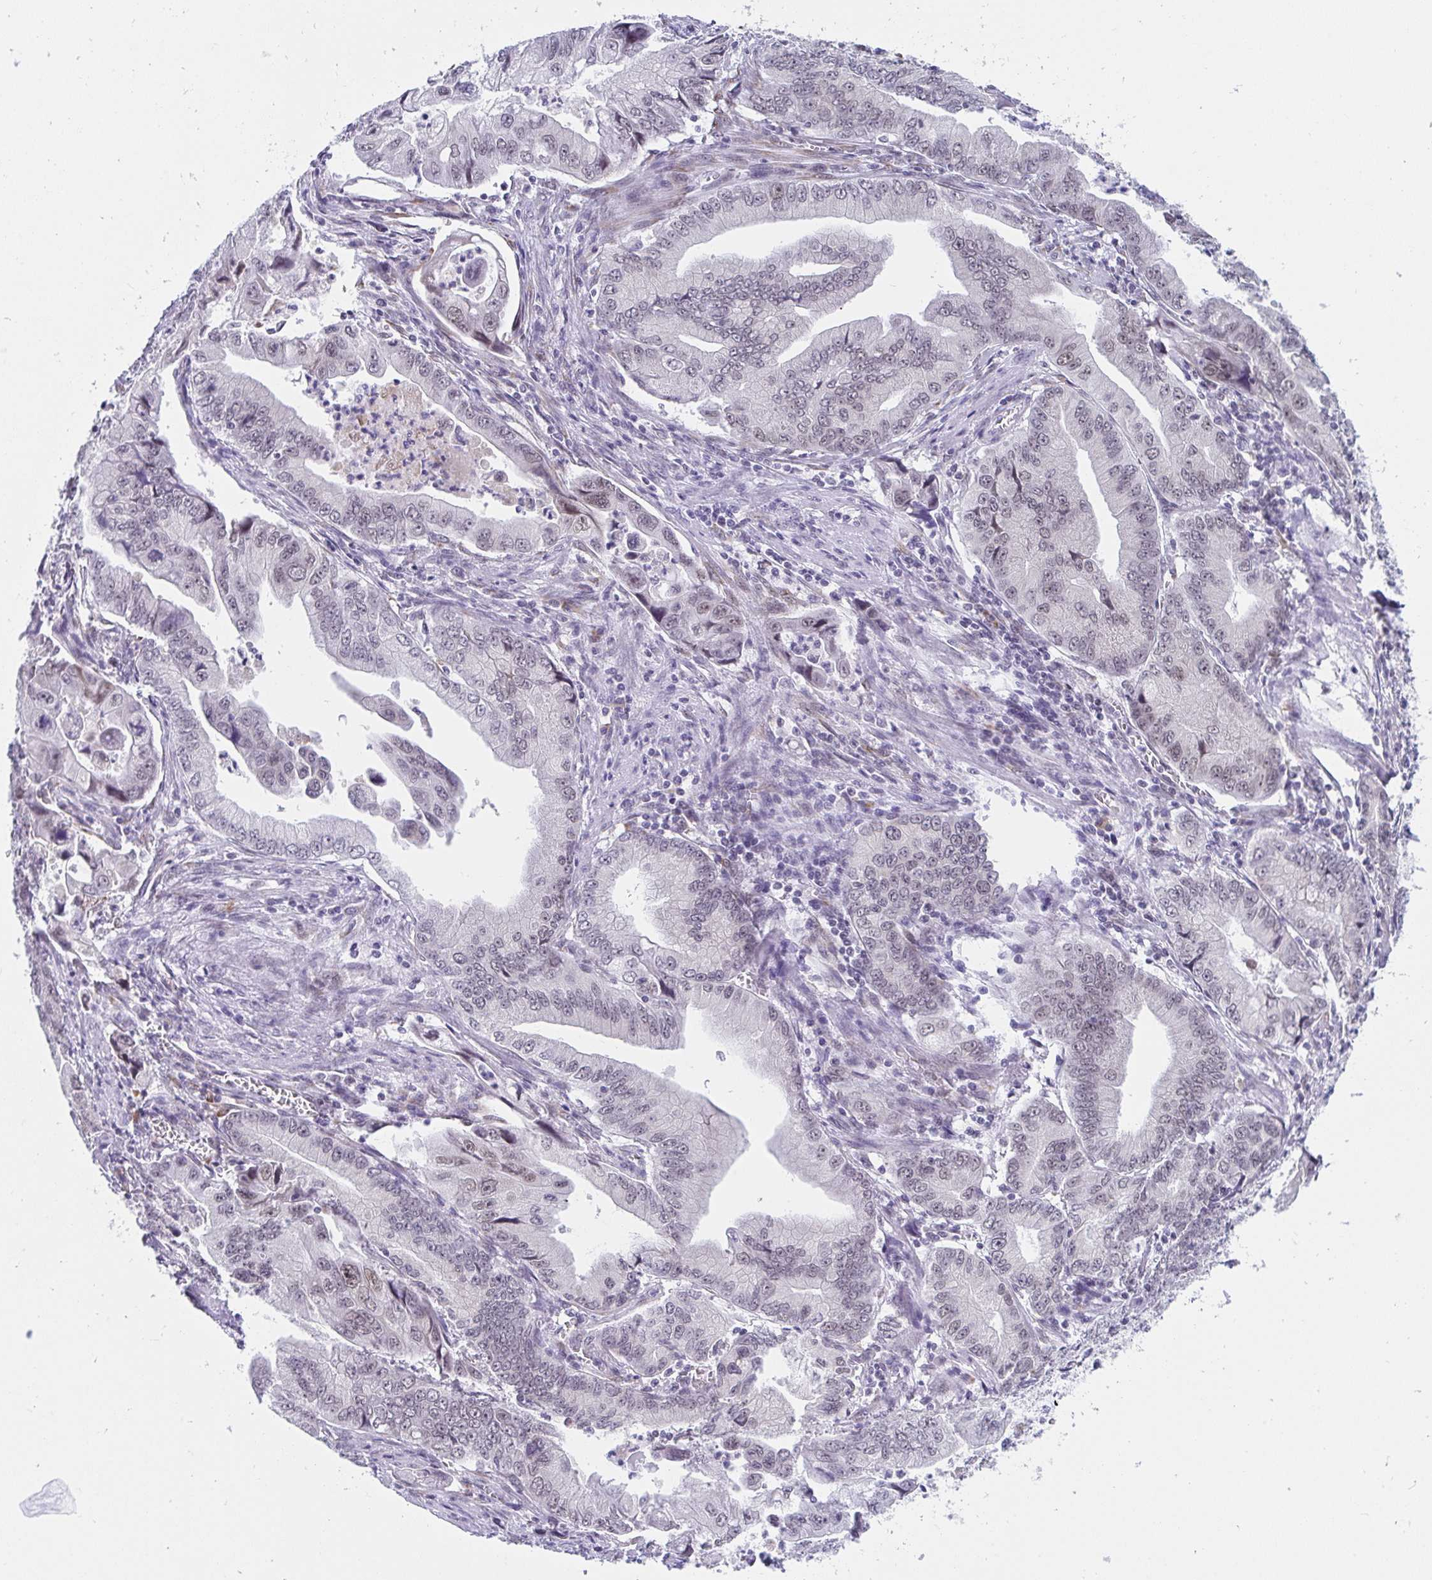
{"staining": {"intensity": "weak", "quantity": "<25%", "location": "nuclear"}, "tissue": "stomach cancer", "cell_type": "Tumor cells", "image_type": "cancer", "snomed": [{"axis": "morphology", "description": "Adenocarcinoma, NOS"}, {"axis": "topography", "description": "Pancreas"}, {"axis": "topography", "description": "Stomach, upper"}], "caption": "Immunohistochemistry (IHC) histopathology image of neoplastic tissue: human stomach adenocarcinoma stained with DAB shows no significant protein expression in tumor cells.", "gene": "WDR72", "patient": {"sex": "male", "age": 77}}